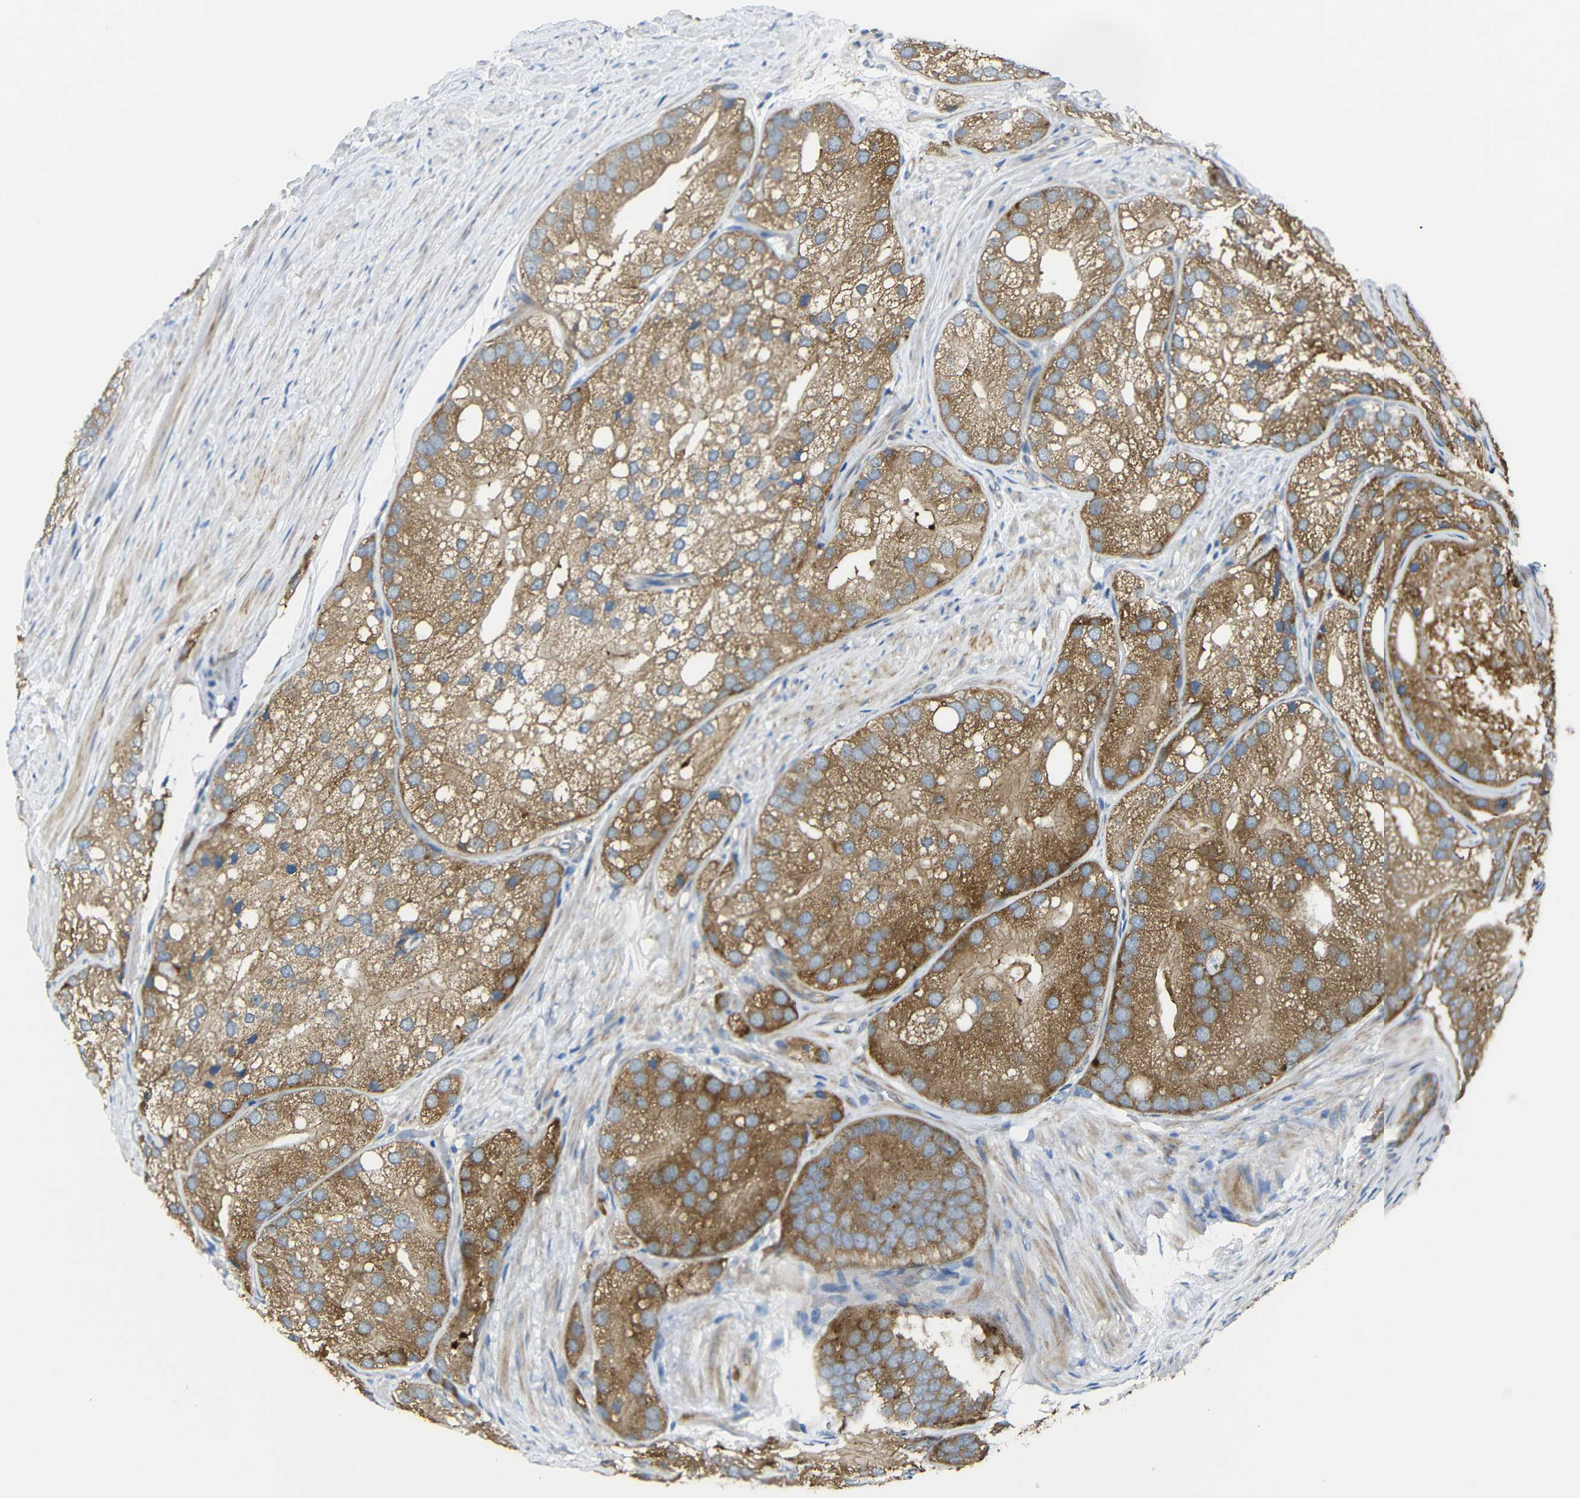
{"staining": {"intensity": "moderate", "quantity": ">75%", "location": "cytoplasmic/membranous"}, "tissue": "prostate cancer", "cell_type": "Tumor cells", "image_type": "cancer", "snomed": [{"axis": "morphology", "description": "Adenocarcinoma, Low grade"}, {"axis": "topography", "description": "Prostate"}], "caption": "Immunohistochemistry (IHC) (DAB) staining of human prostate cancer displays moderate cytoplasmic/membranous protein positivity in about >75% of tumor cells.", "gene": "SYPL1", "patient": {"sex": "male", "age": 69}}